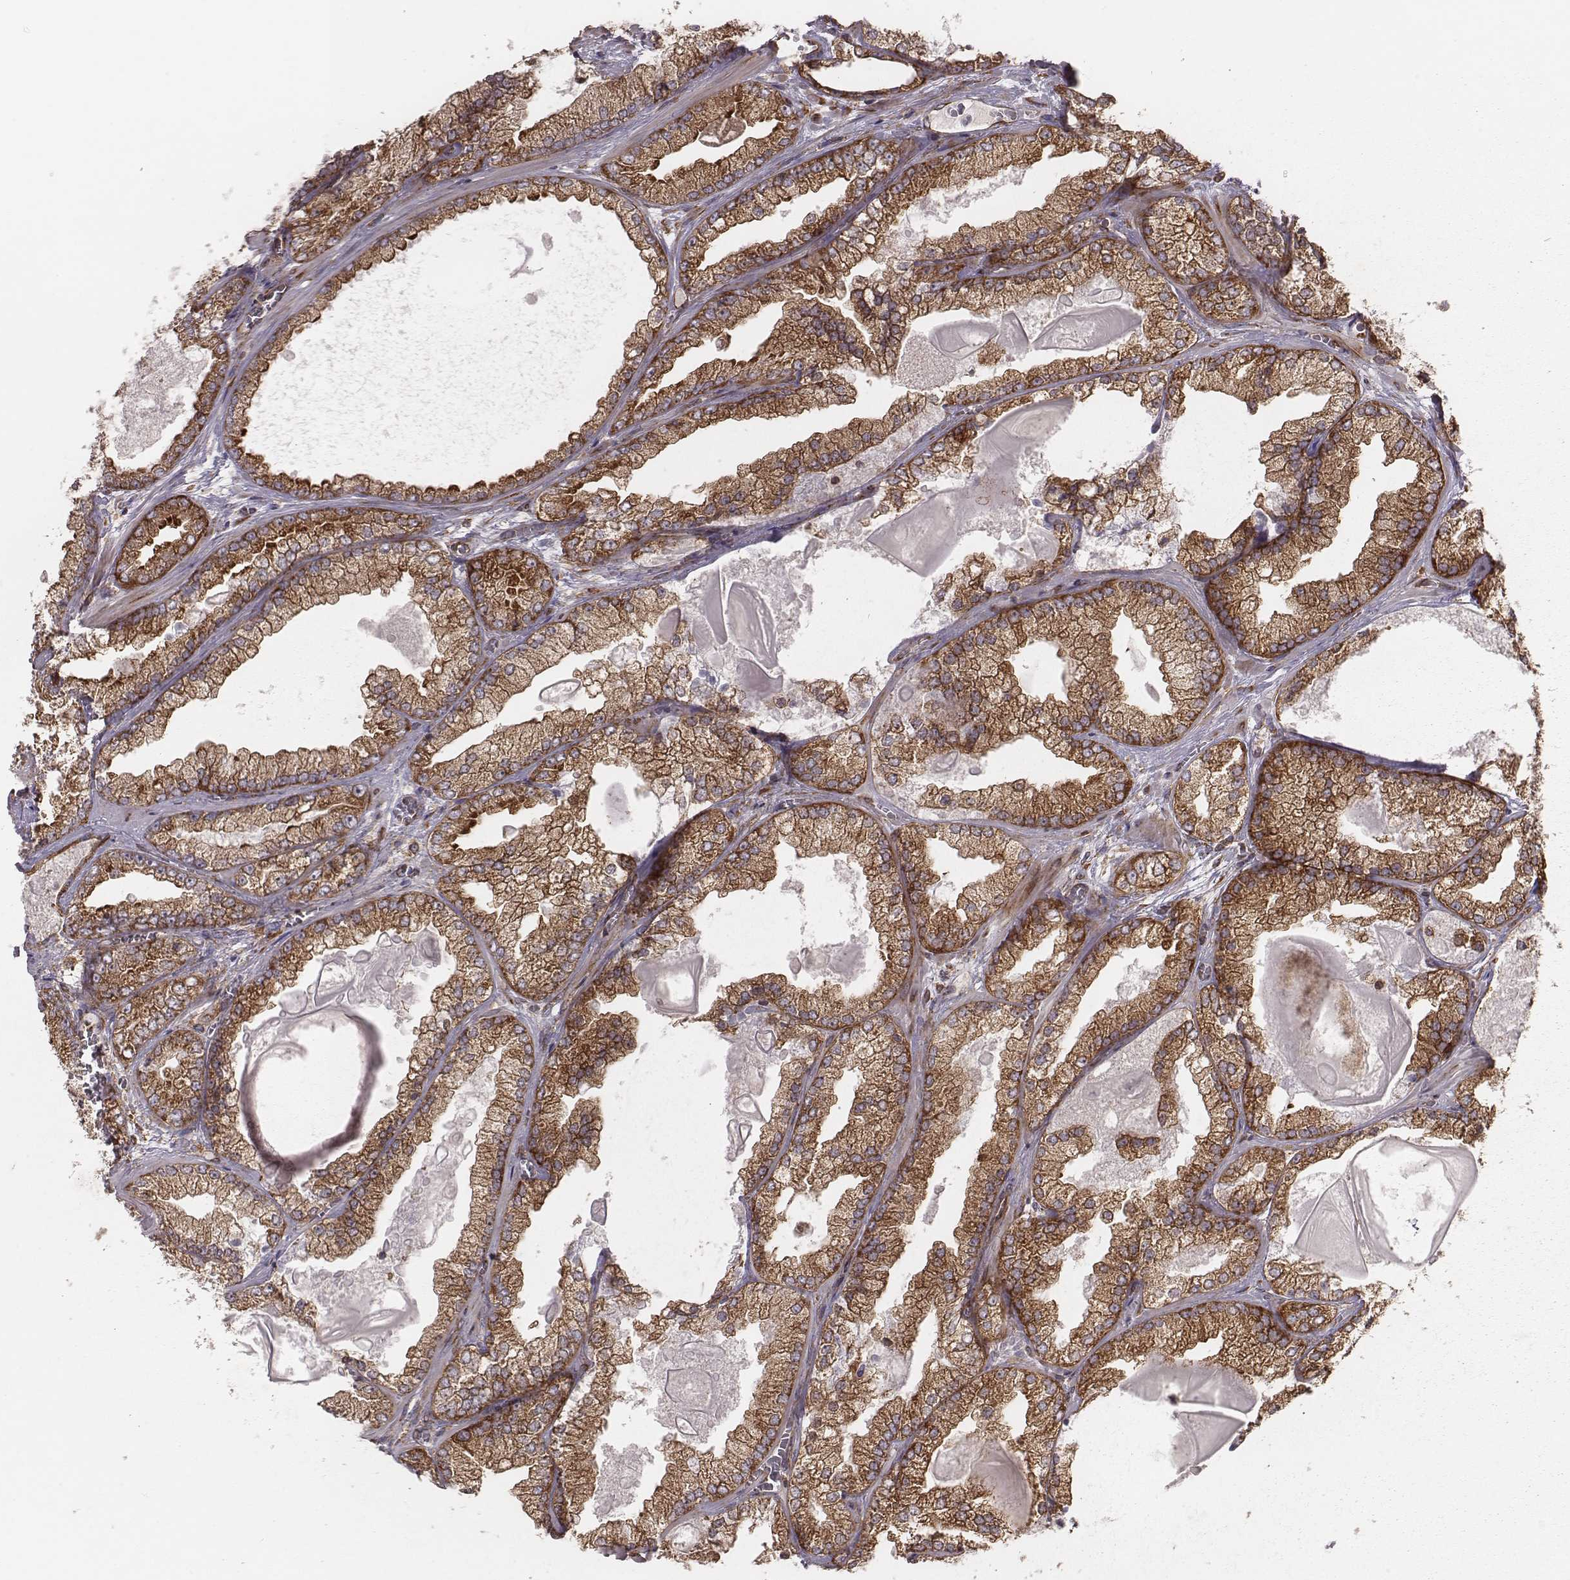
{"staining": {"intensity": "moderate", "quantity": ">75%", "location": "cytoplasmic/membranous"}, "tissue": "prostate cancer", "cell_type": "Tumor cells", "image_type": "cancer", "snomed": [{"axis": "morphology", "description": "Adenocarcinoma, Low grade"}, {"axis": "topography", "description": "Prostate"}], "caption": "Brown immunohistochemical staining in adenocarcinoma (low-grade) (prostate) demonstrates moderate cytoplasmic/membranous staining in about >75% of tumor cells.", "gene": "TXLNA", "patient": {"sex": "male", "age": 57}}